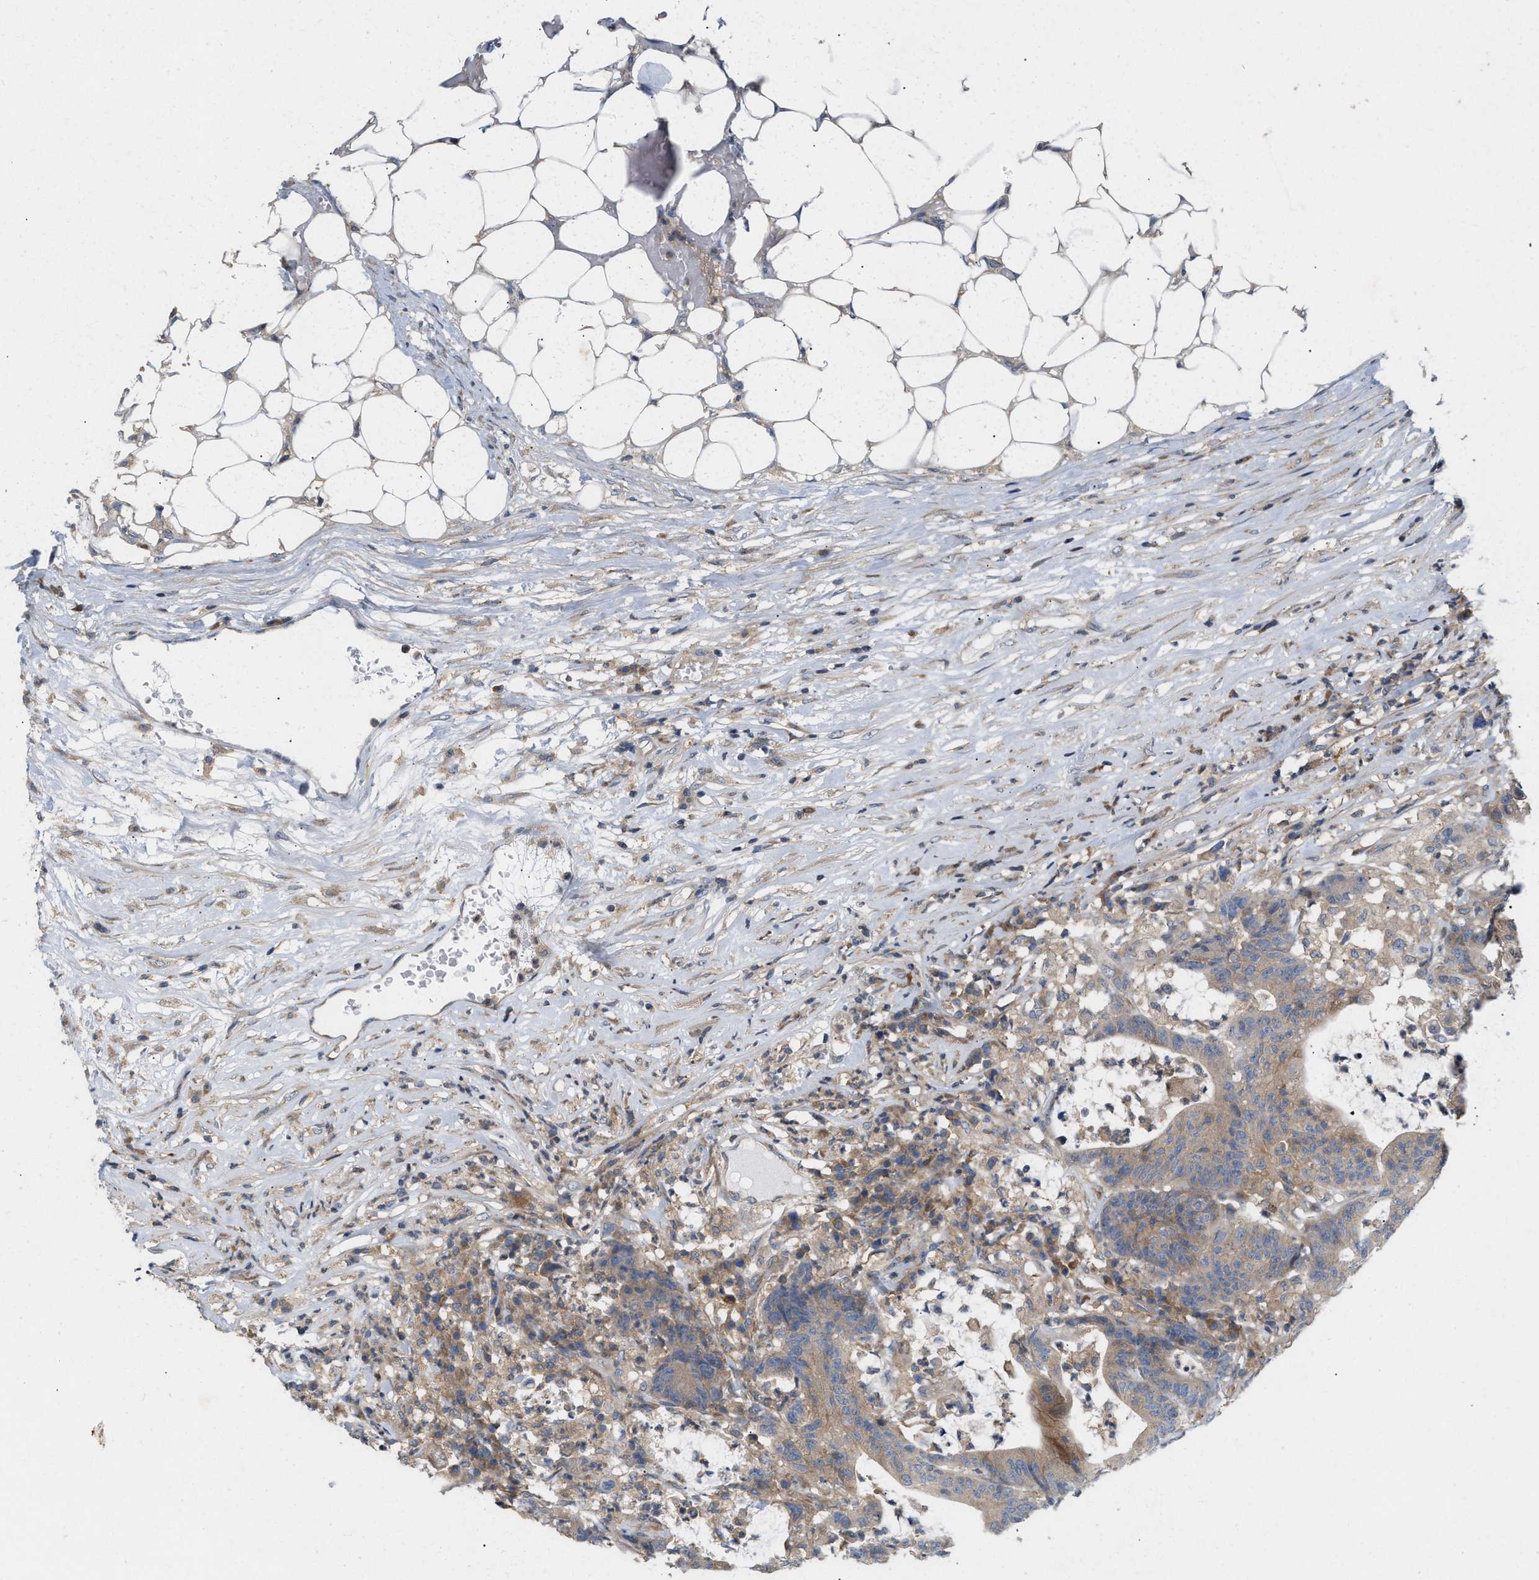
{"staining": {"intensity": "moderate", "quantity": ">75%", "location": "cytoplasmic/membranous"}, "tissue": "colorectal cancer", "cell_type": "Tumor cells", "image_type": "cancer", "snomed": [{"axis": "morphology", "description": "Adenocarcinoma, NOS"}, {"axis": "topography", "description": "Colon"}], "caption": "This is an image of immunohistochemistry (IHC) staining of colorectal cancer, which shows moderate positivity in the cytoplasmic/membranous of tumor cells.", "gene": "DBNL", "patient": {"sex": "female", "age": 84}}